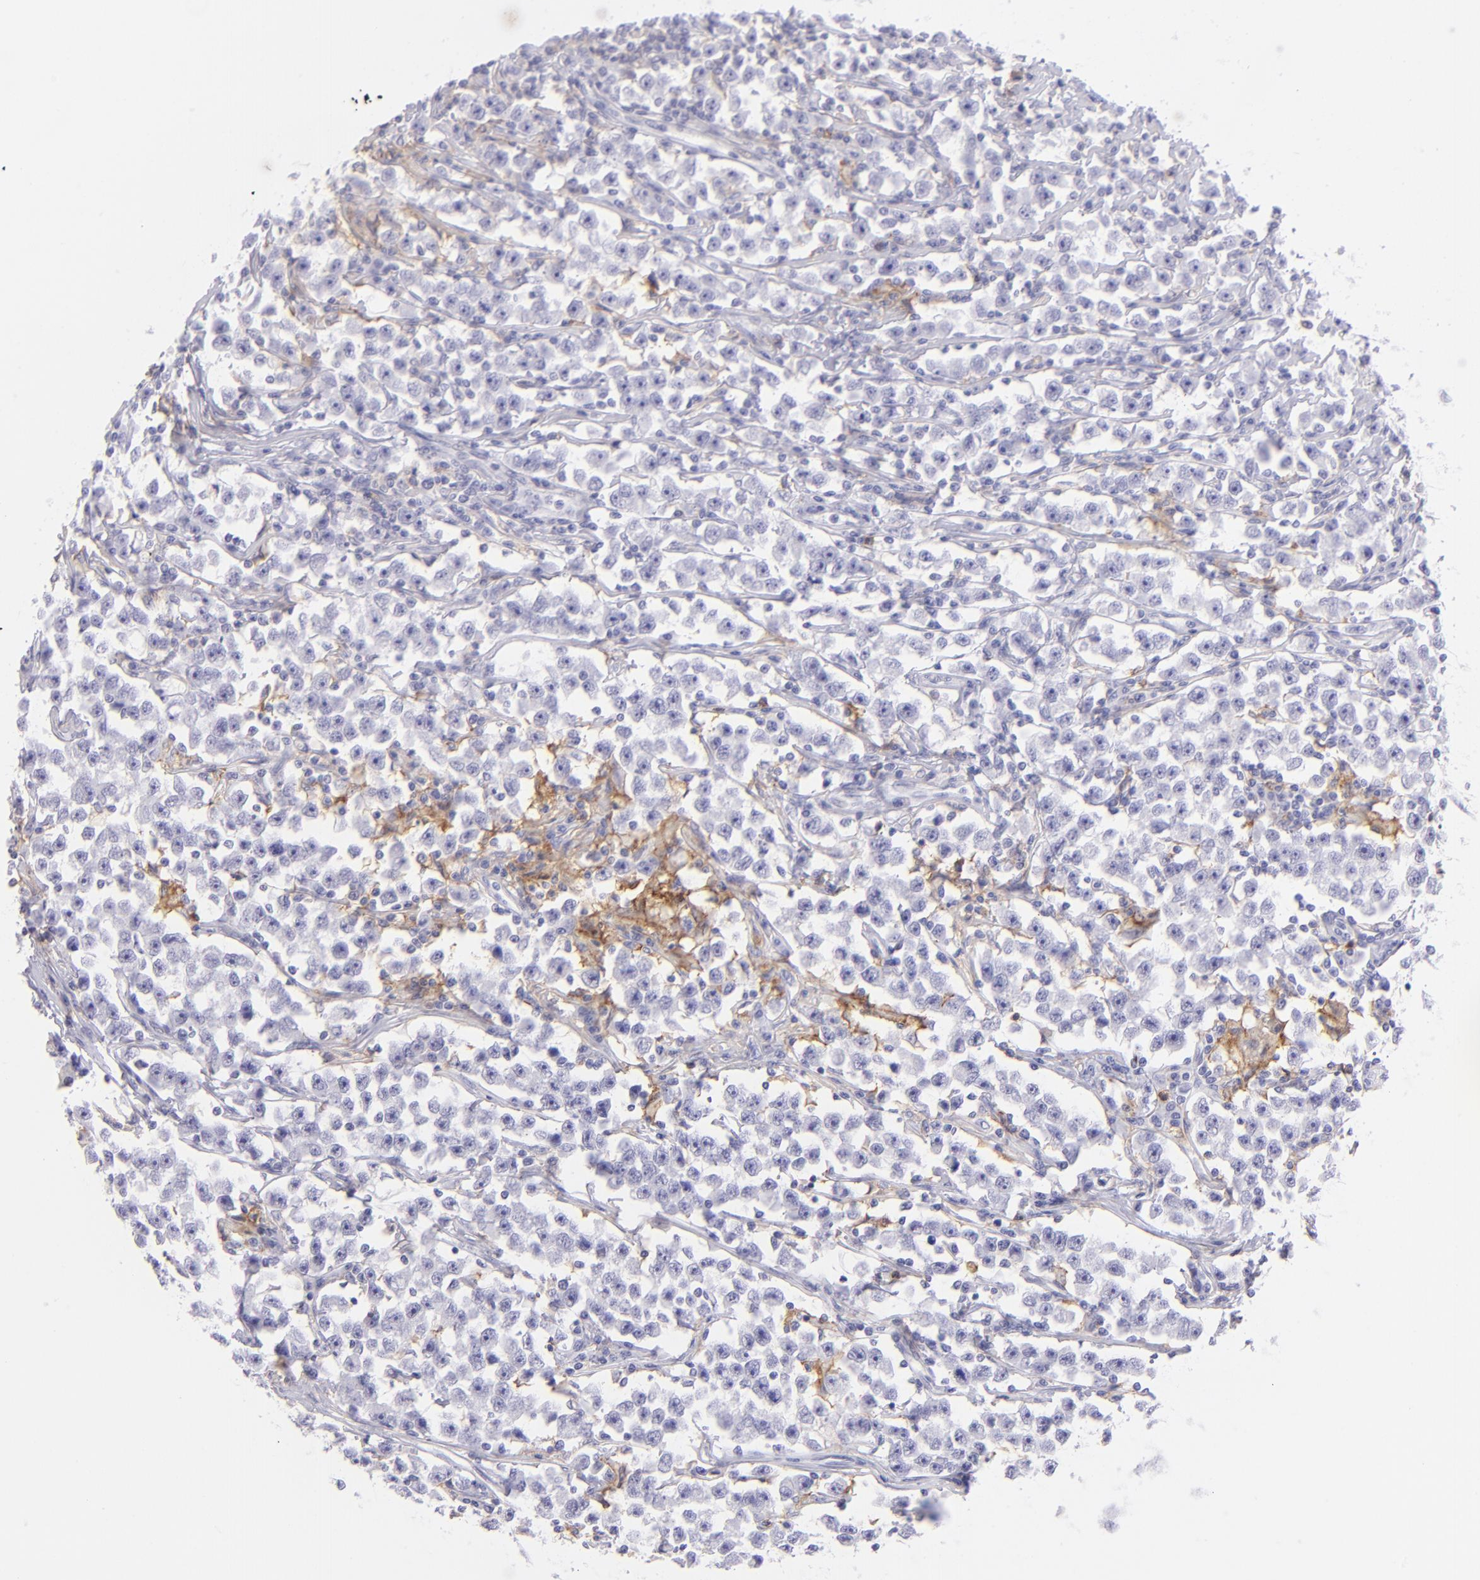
{"staining": {"intensity": "moderate", "quantity": "<25%", "location": "cytoplasmic/membranous"}, "tissue": "testis cancer", "cell_type": "Tumor cells", "image_type": "cancer", "snomed": [{"axis": "morphology", "description": "Seminoma, NOS"}, {"axis": "topography", "description": "Testis"}], "caption": "Immunohistochemical staining of seminoma (testis) reveals moderate cytoplasmic/membranous protein positivity in approximately <25% of tumor cells.", "gene": "CD72", "patient": {"sex": "male", "age": 33}}